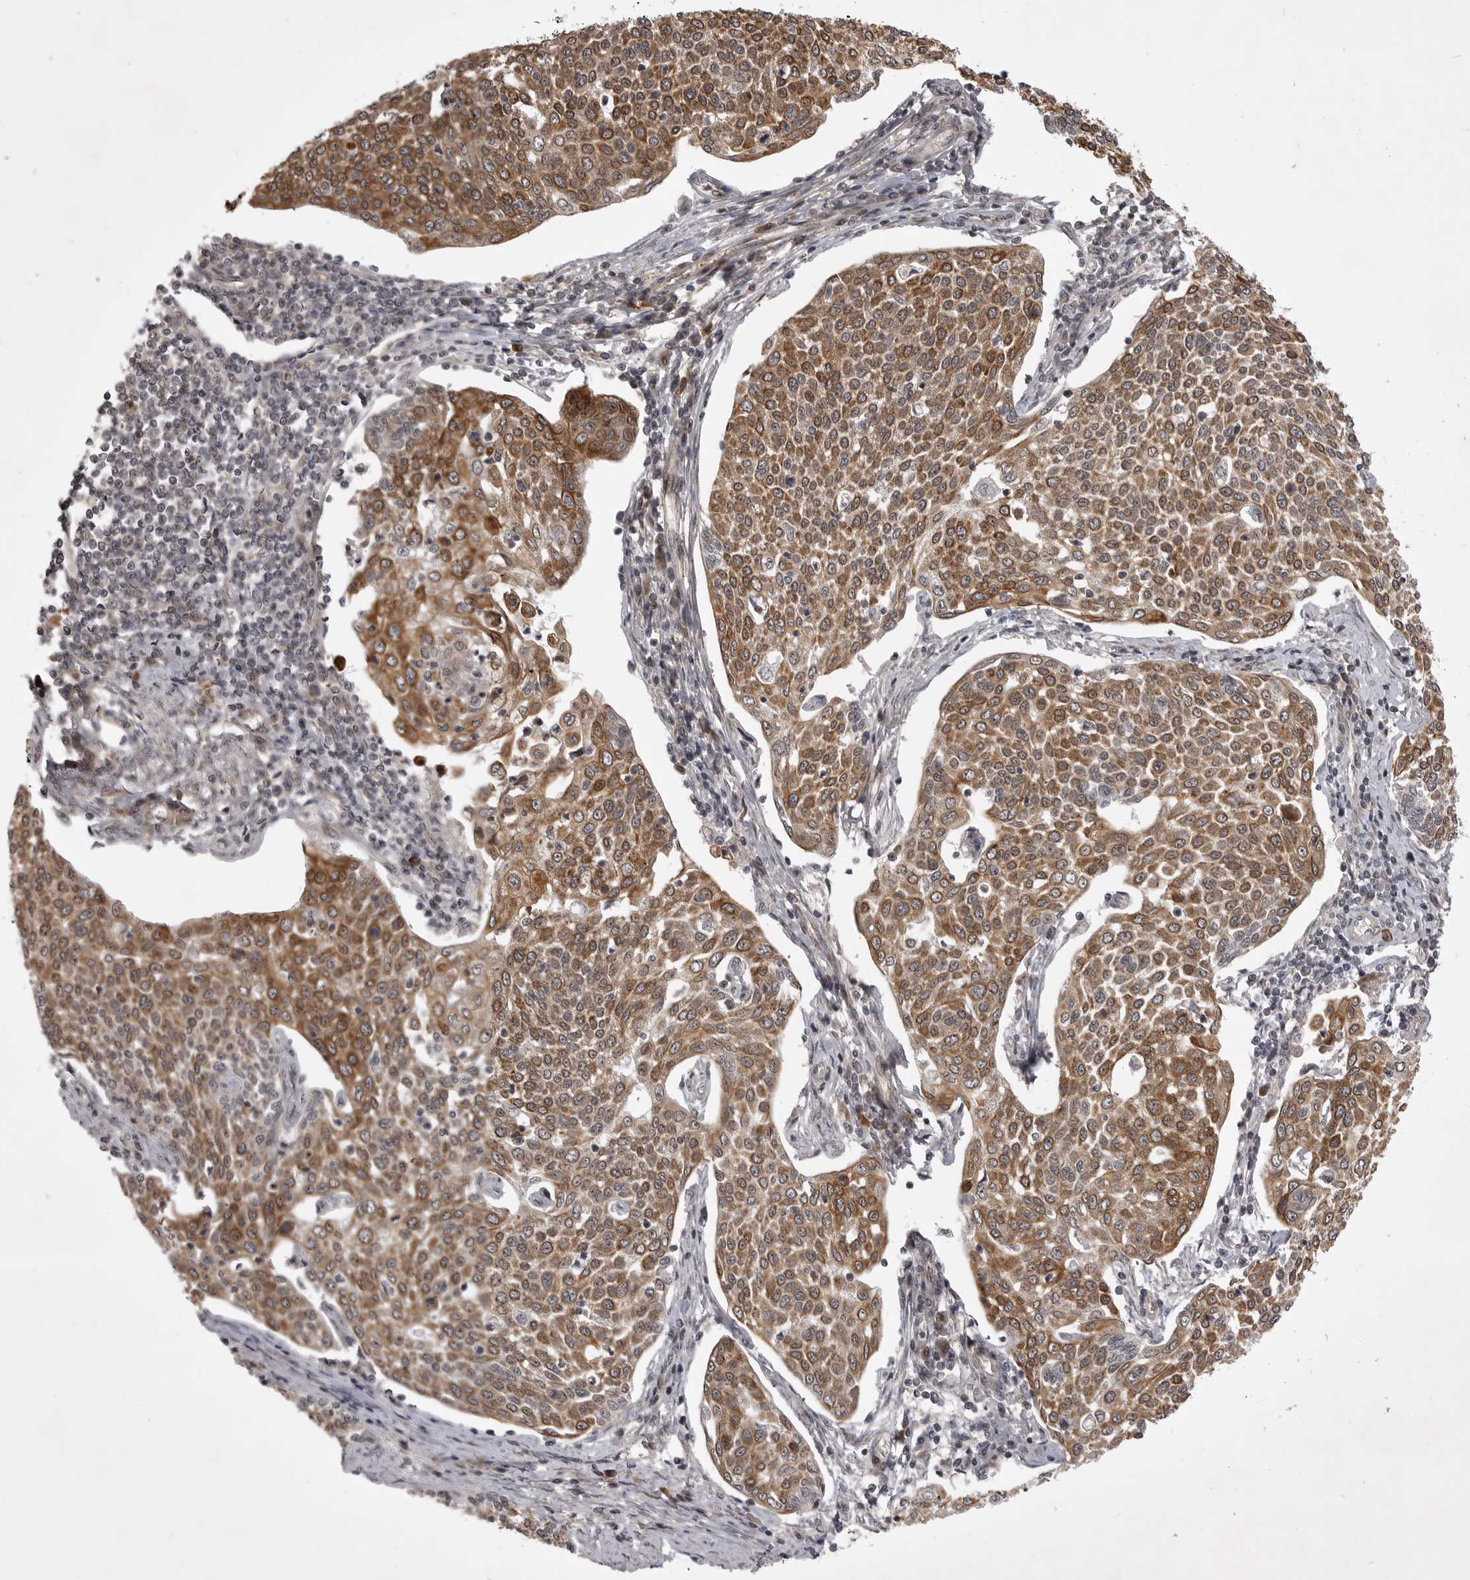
{"staining": {"intensity": "moderate", "quantity": ">75%", "location": "cytoplasmic/membranous"}, "tissue": "cervical cancer", "cell_type": "Tumor cells", "image_type": "cancer", "snomed": [{"axis": "morphology", "description": "Squamous cell carcinoma, NOS"}, {"axis": "topography", "description": "Cervix"}], "caption": "This image shows immunohistochemistry (IHC) staining of cervical squamous cell carcinoma, with medium moderate cytoplasmic/membranous staining in approximately >75% of tumor cells.", "gene": "SNX16", "patient": {"sex": "female", "age": 34}}